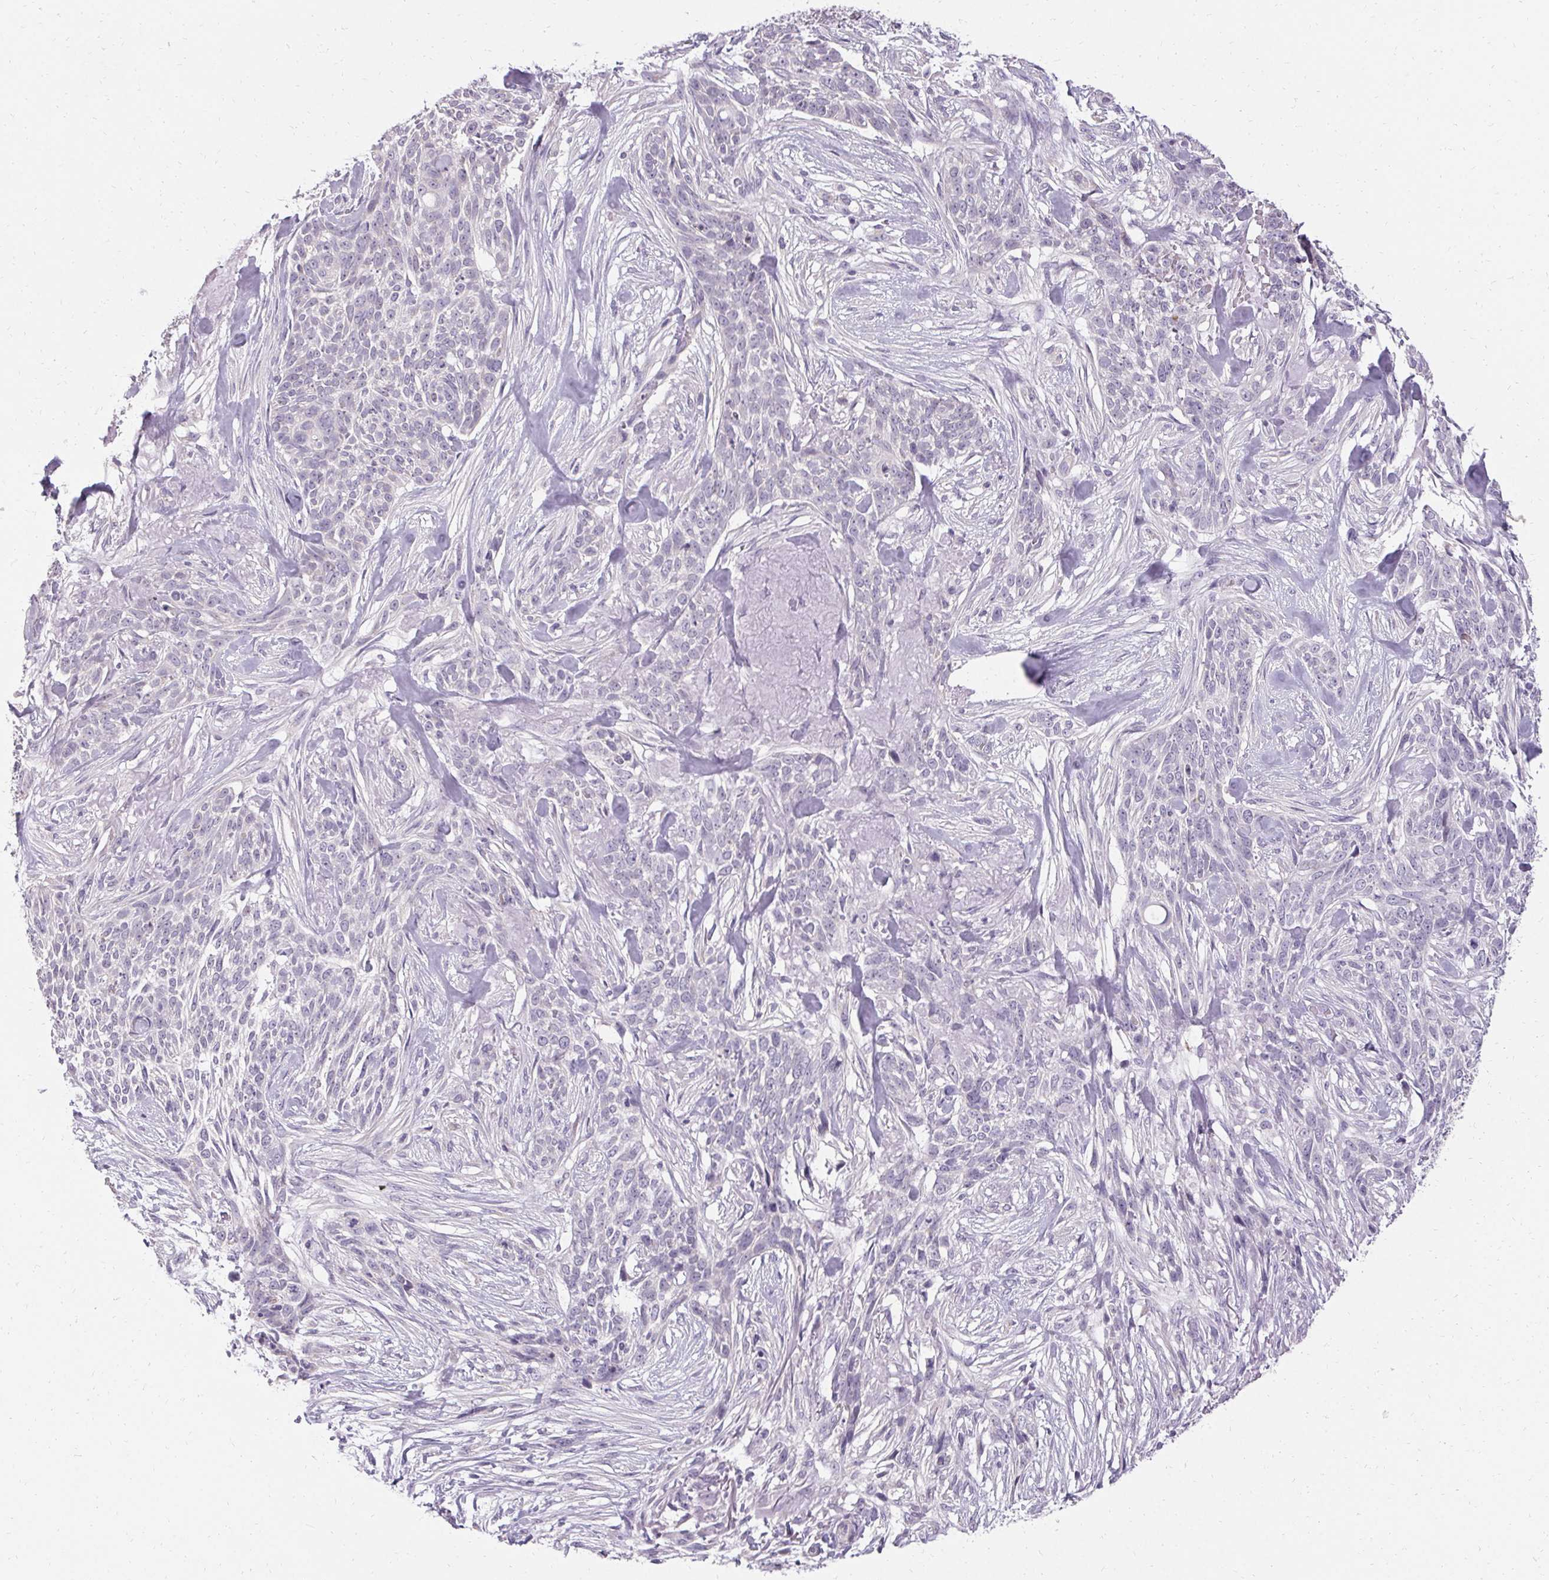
{"staining": {"intensity": "negative", "quantity": "none", "location": "none"}, "tissue": "skin cancer", "cell_type": "Tumor cells", "image_type": "cancer", "snomed": [{"axis": "morphology", "description": "Basal cell carcinoma"}, {"axis": "topography", "description": "Skin"}], "caption": "Immunohistochemistry (IHC) histopathology image of neoplastic tissue: human skin cancer stained with DAB (3,3'-diaminobenzidine) demonstrates no significant protein expression in tumor cells.", "gene": "HSD17B3", "patient": {"sex": "male", "age": 74}}